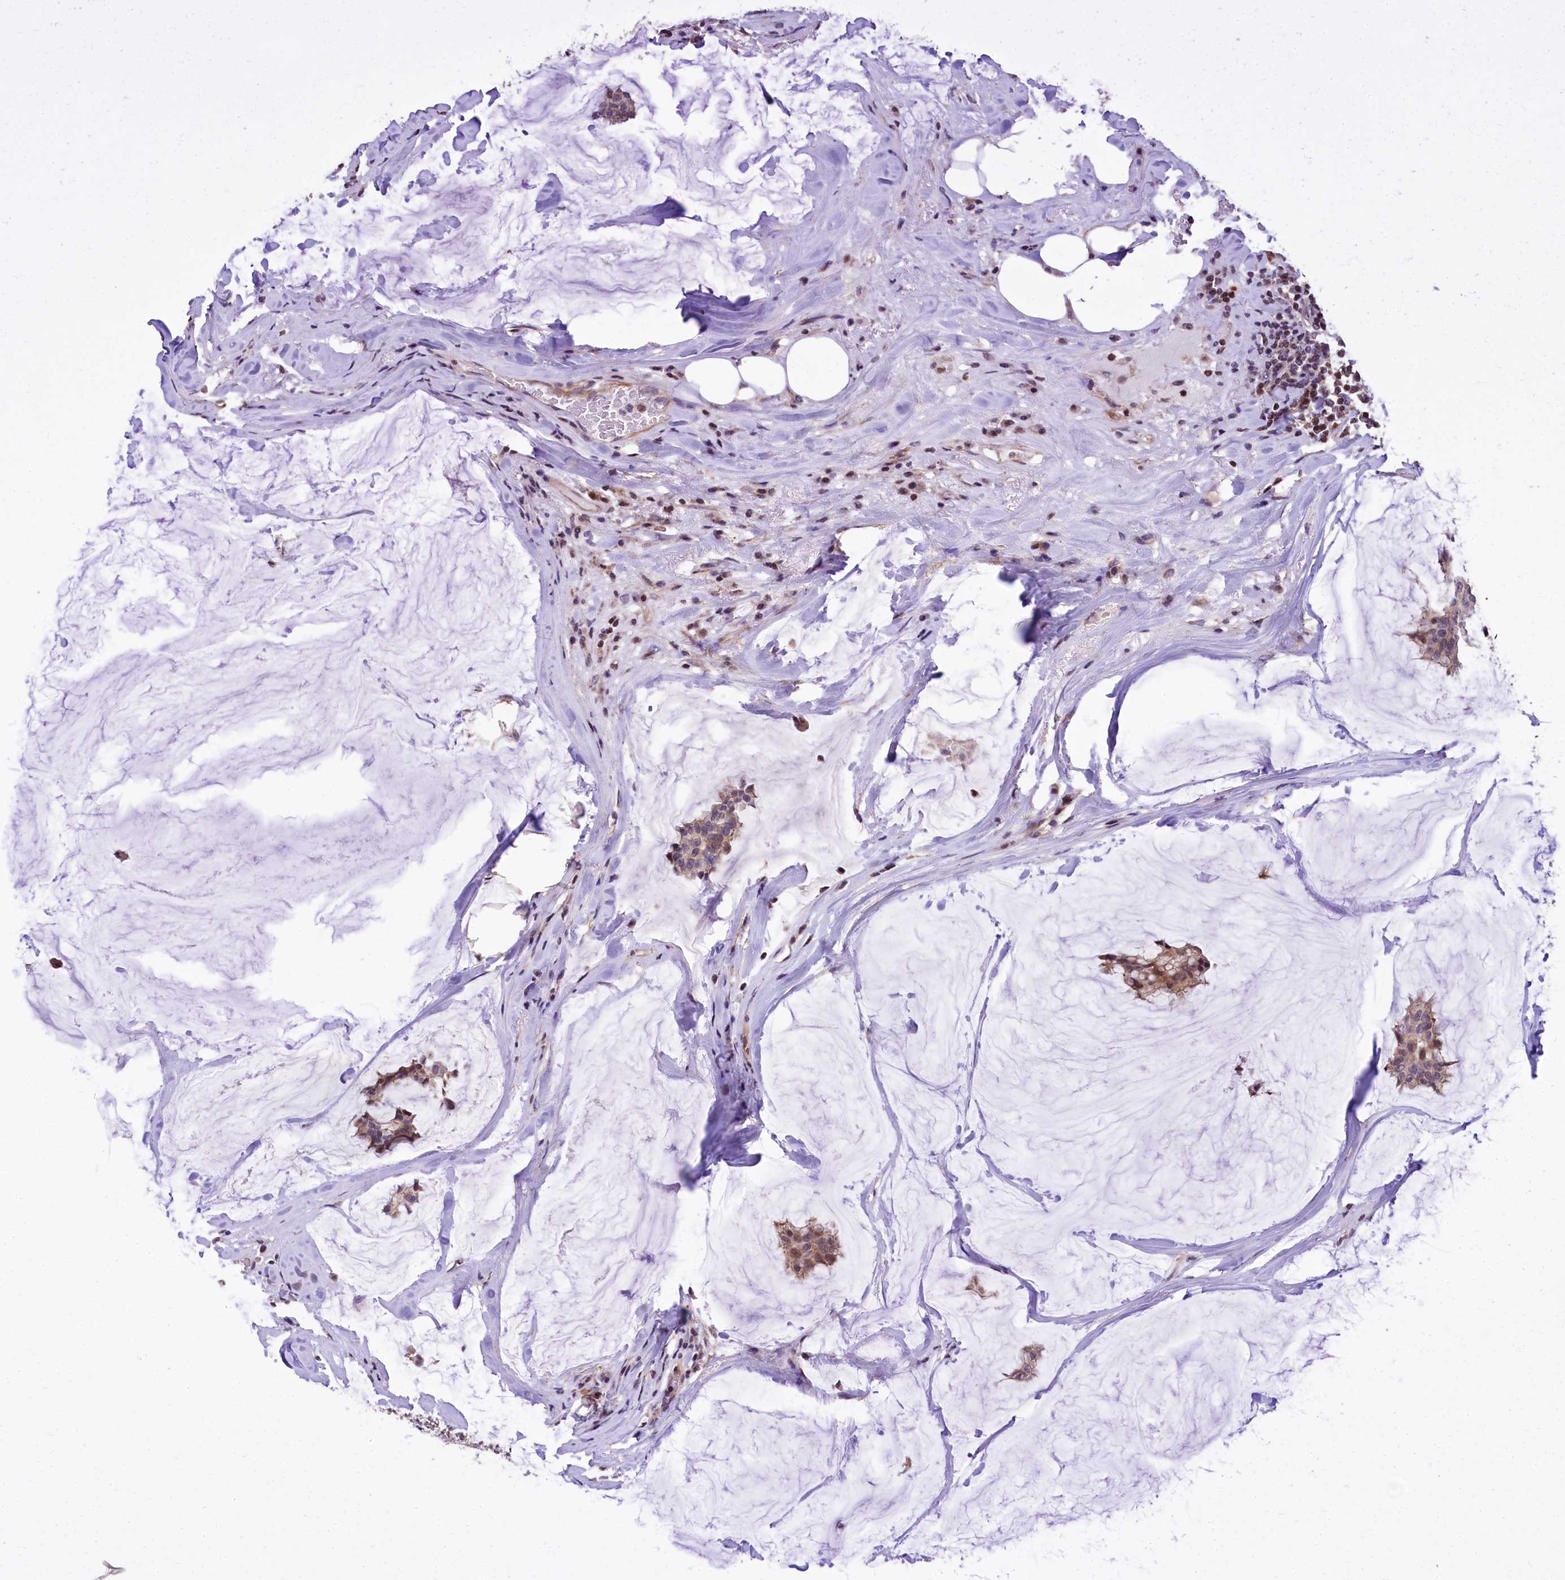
{"staining": {"intensity": "weak", "quantity": ">75%", "location": "cytoplasmic/membranous"}, "tissue": "breast cancer", "cell_type": "Tumor cells", "image_type": "cancer", "snomed": [{"axis": "morphology", "description": "Duct carcinoma"}, {"axis": "topography", "description": "Breast"}], "caption": "Human breast intraductal carcinoma stained with a brown dye shows weak cytoplasmic/membranous positive expression in about >75% of tumor cells.", "gene": "ZNF2", "patient": {"sex": "female", "age": 93}}